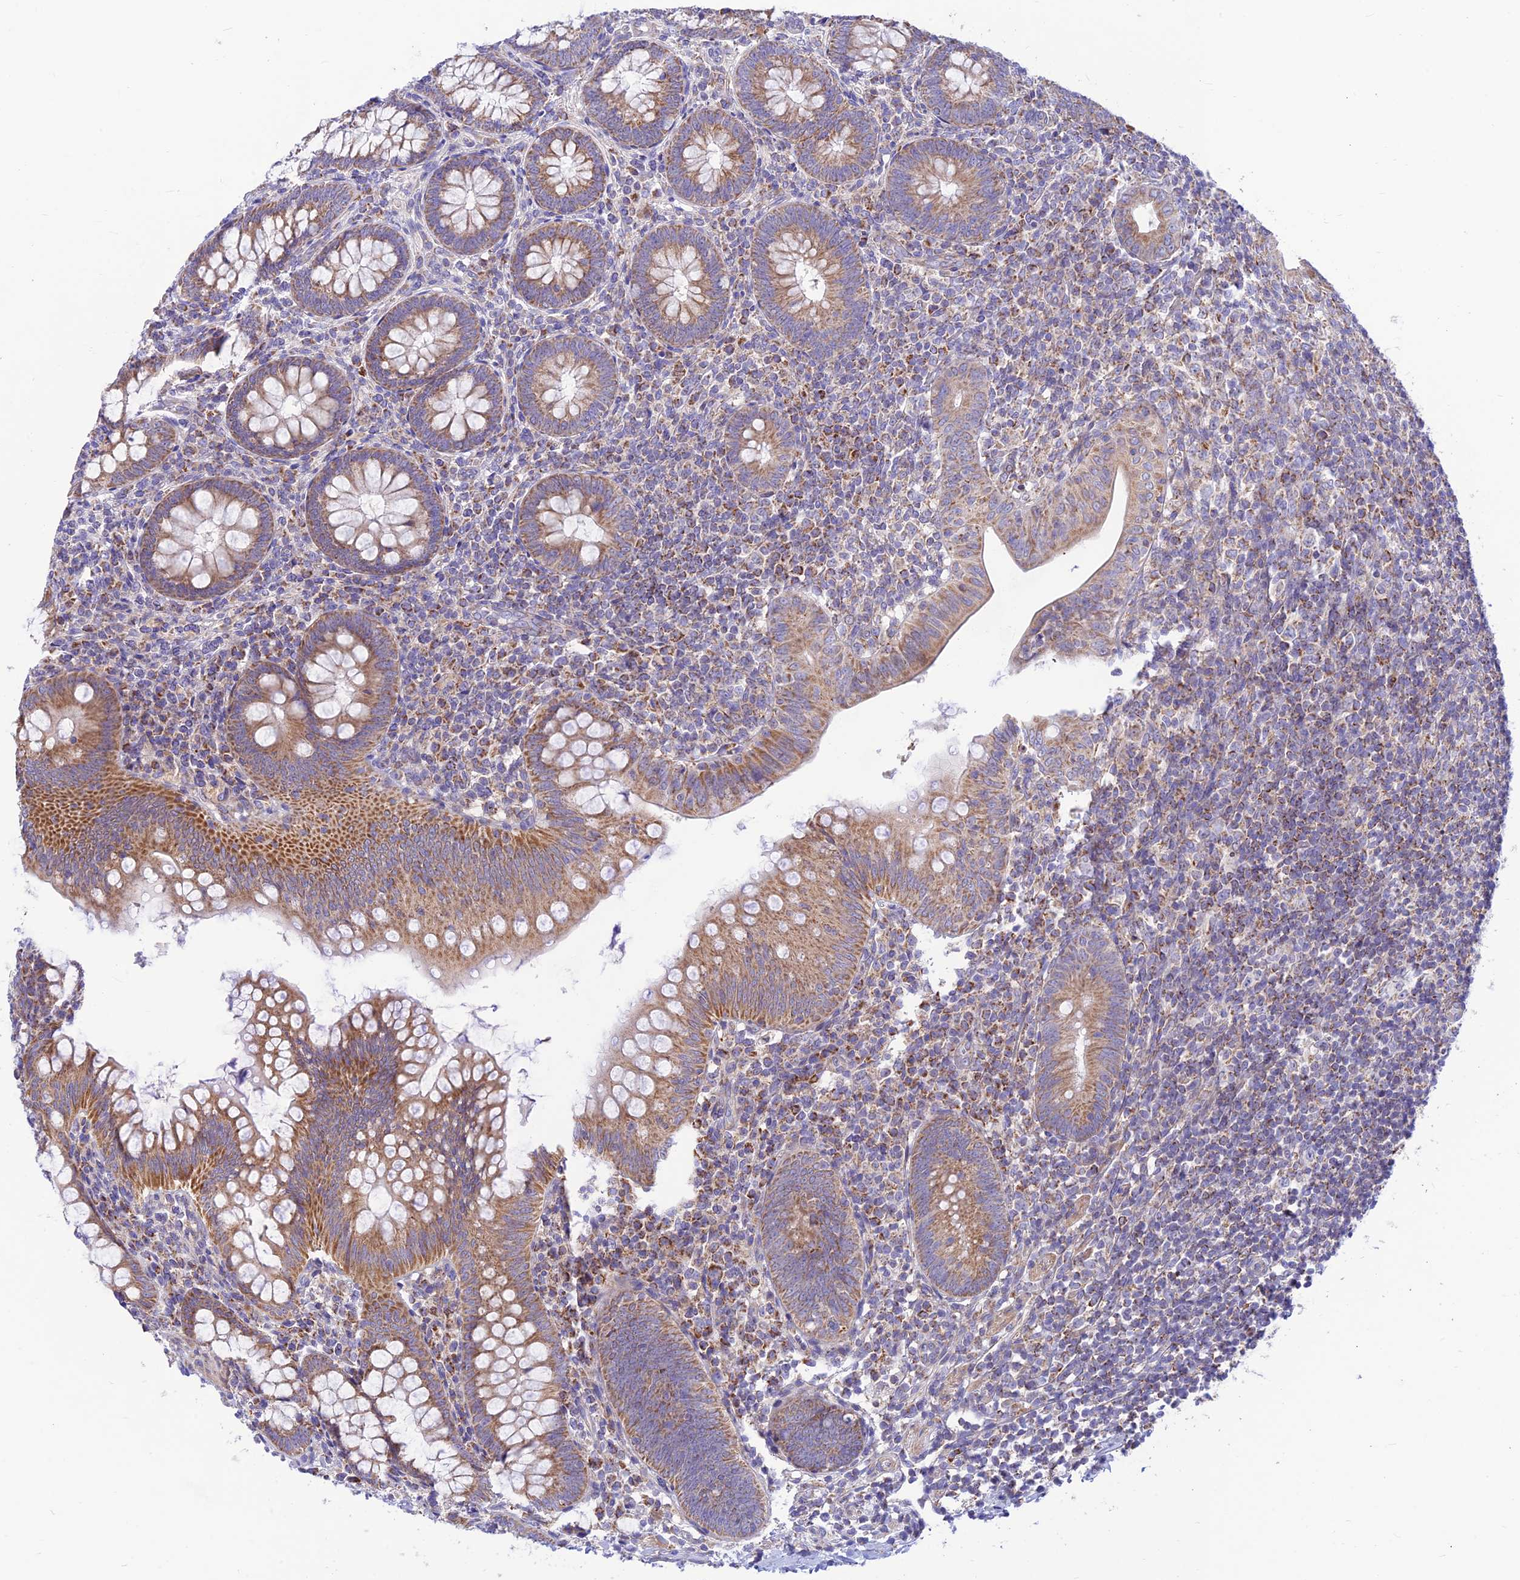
{"staining": {"intensity": "moderate", "quantity": ">75%", "location": "cytoplasmic/membranous"}, "tissue": "appendix", "cell_type": "Glandular cells", "image_type": "normal", "snomed": [{"axis": "morphology", "description": "Normal tissue, NOS"}, {"axis": "topography", "description": "Appendix"}], "caption": "Immunohistochemical staining of normal appendix reveals medium levels of moderate cytoplasmic/membranous positivity in about >75% of glandular cells. (IHC, brightfield microscopy, high magnification).", "gene": "FAM186B", "patient": {"sex": "male", "age": 14}}